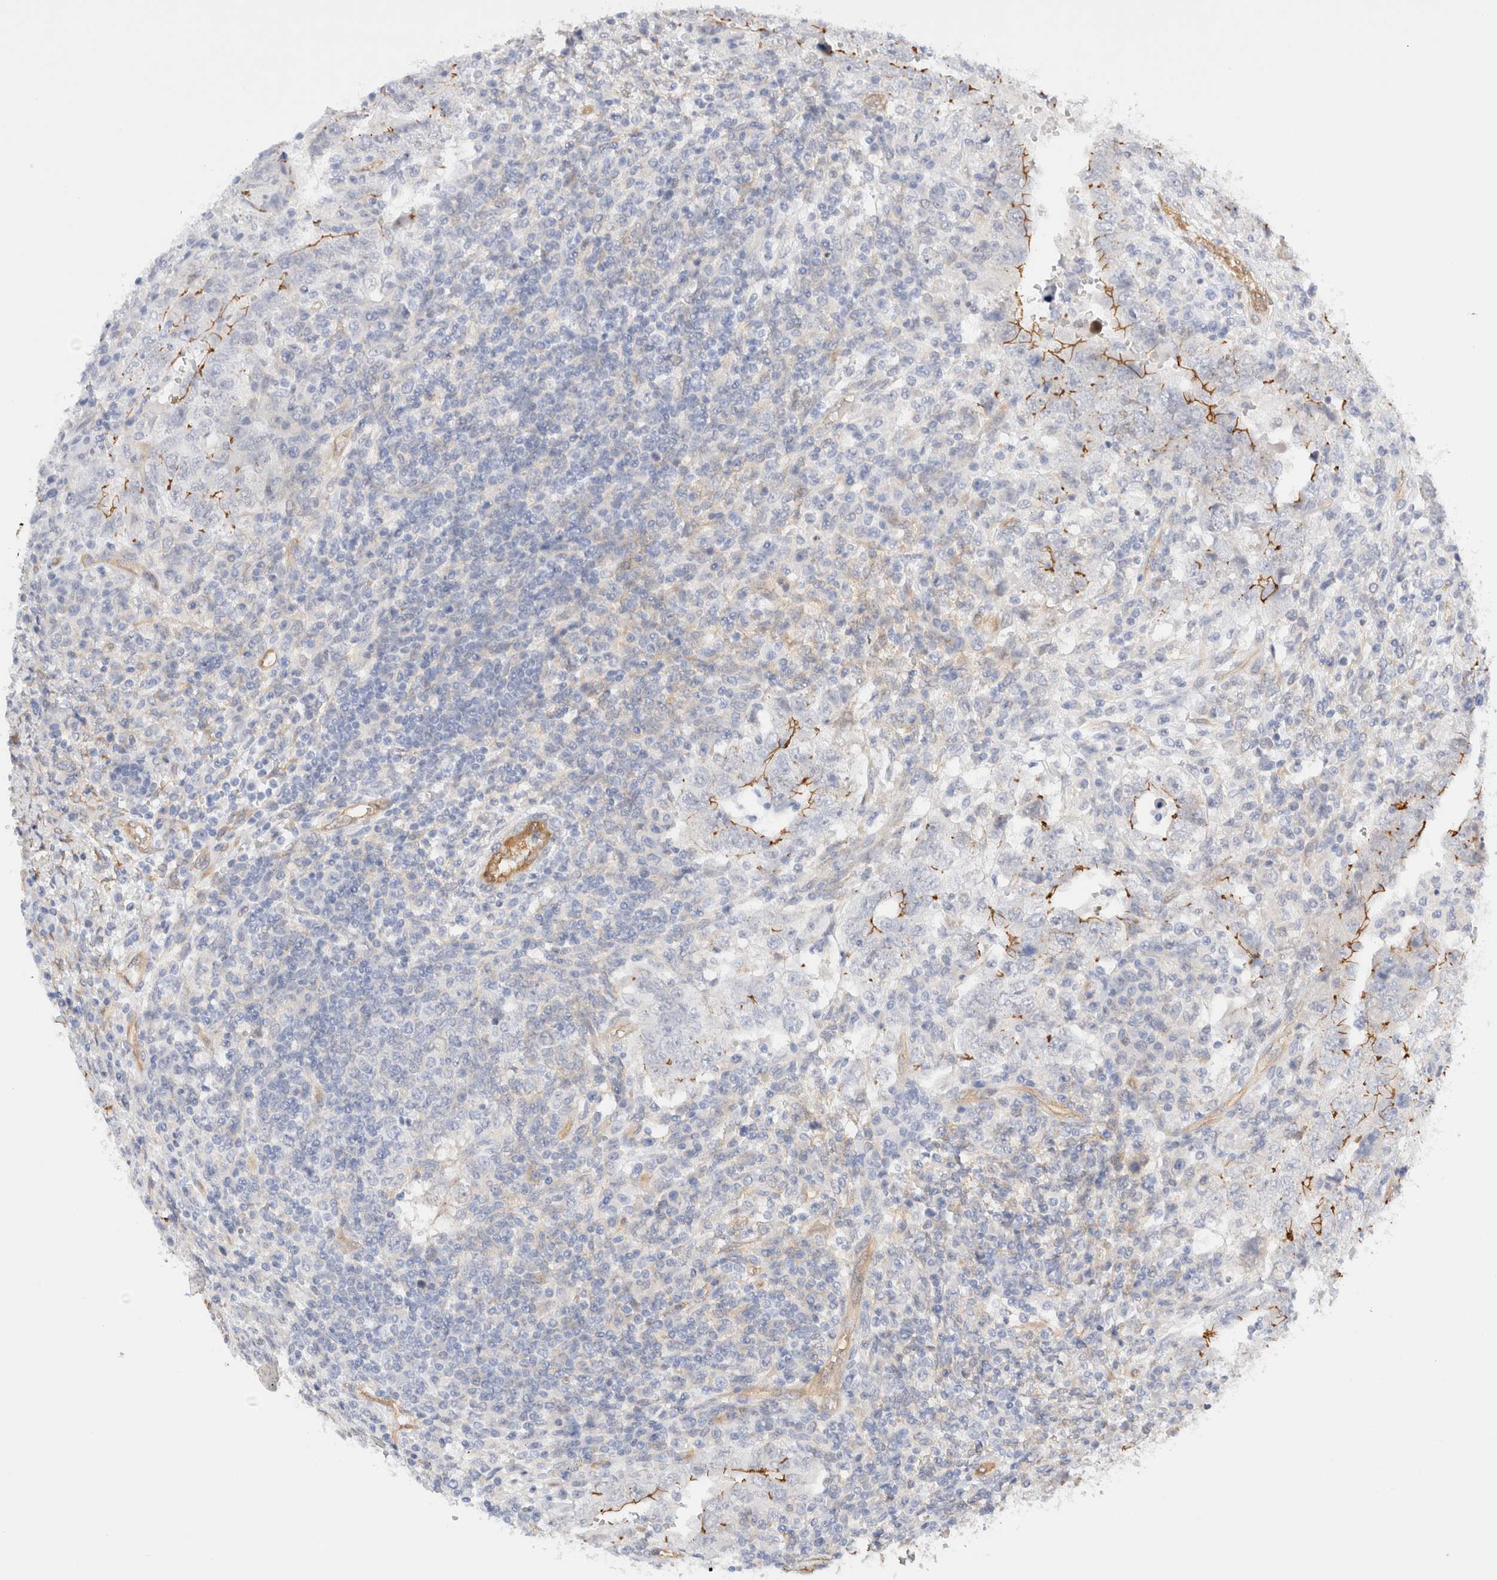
{"staining": {"intensity": "moderate", "quantity": "25%-75%", "location": "cytoplasmic/membranous"}, "tissue": "testis cancer", "cell_type": "Tumor cells", "image_type": "cancer", "snomed": [{"axis": "morphology", "description": "Carcinoma, Embryonal, NOS"}, {"axis": "topography", "description": "Testis"}], "caption": "Immunohistochemistry (IHC) (DAB (3,3'-diaminobenzidine)) staining of human testis embryonal carcinoma reveals moderate cytoplasmic/membranous protein expression in about 25%-75% of tumor cells.", "gene": "LMCD1", "patient": {"sex": "male", "age": 26}}